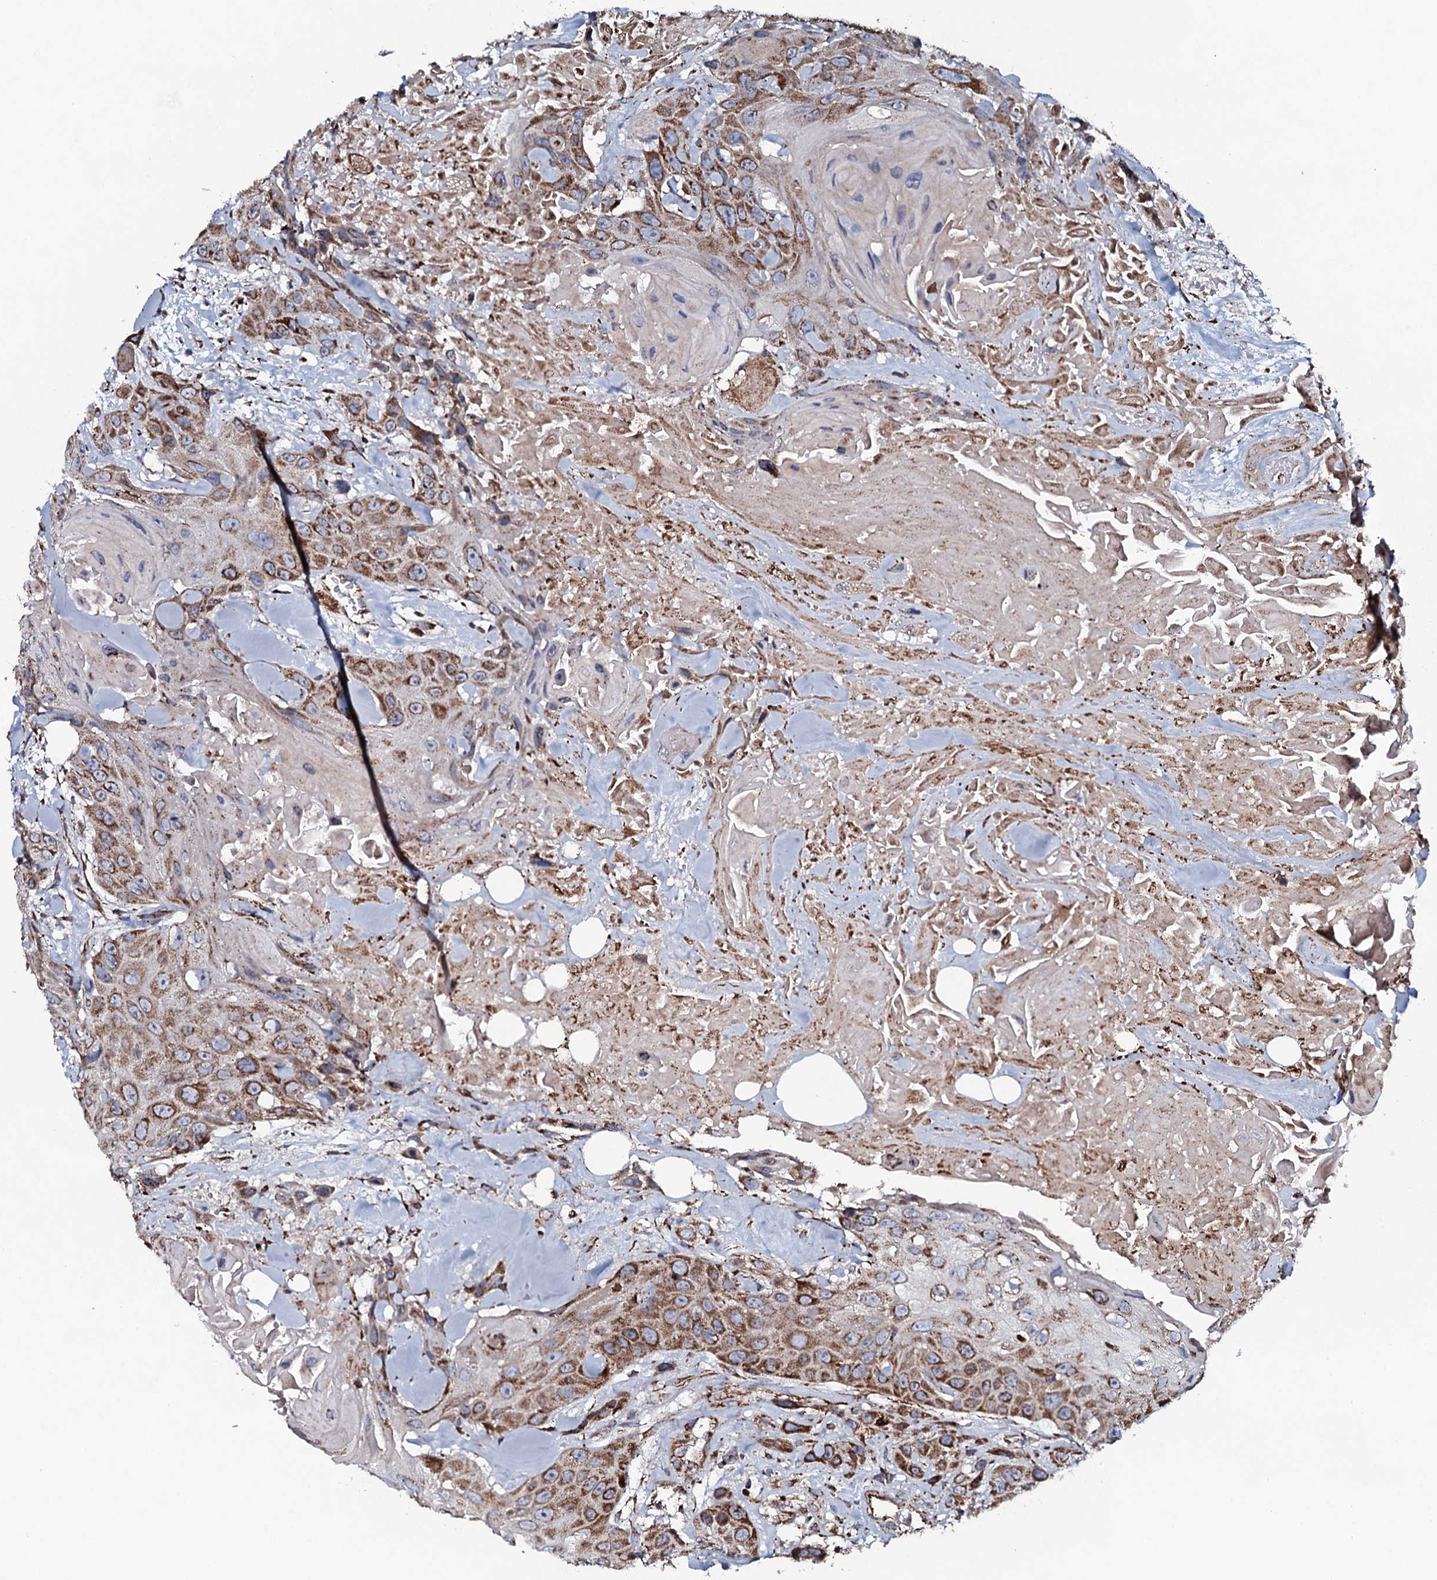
{"staining": {"intensity": "moderate", "quantity": ">75%", "location": "cytoplasmic/membranous"}, "tissue": "head and neck cancer", "cell_type": "Tumor cells", "image_type": "cancer", "snomed": [{"axis": "morphology", "description": "Squamous cell carcinoma, NOS"}, {"axis": "topography", "description": "Head-Neck"}], "caption": "Approximately >75% of tumor cells in head and neck cancer display moderate cytoplasmic/membranous protein staining as visualized by brown immunohistochemical staining.", "gene": "EVC2", "patient": {"sex": "male", "age": 81}}